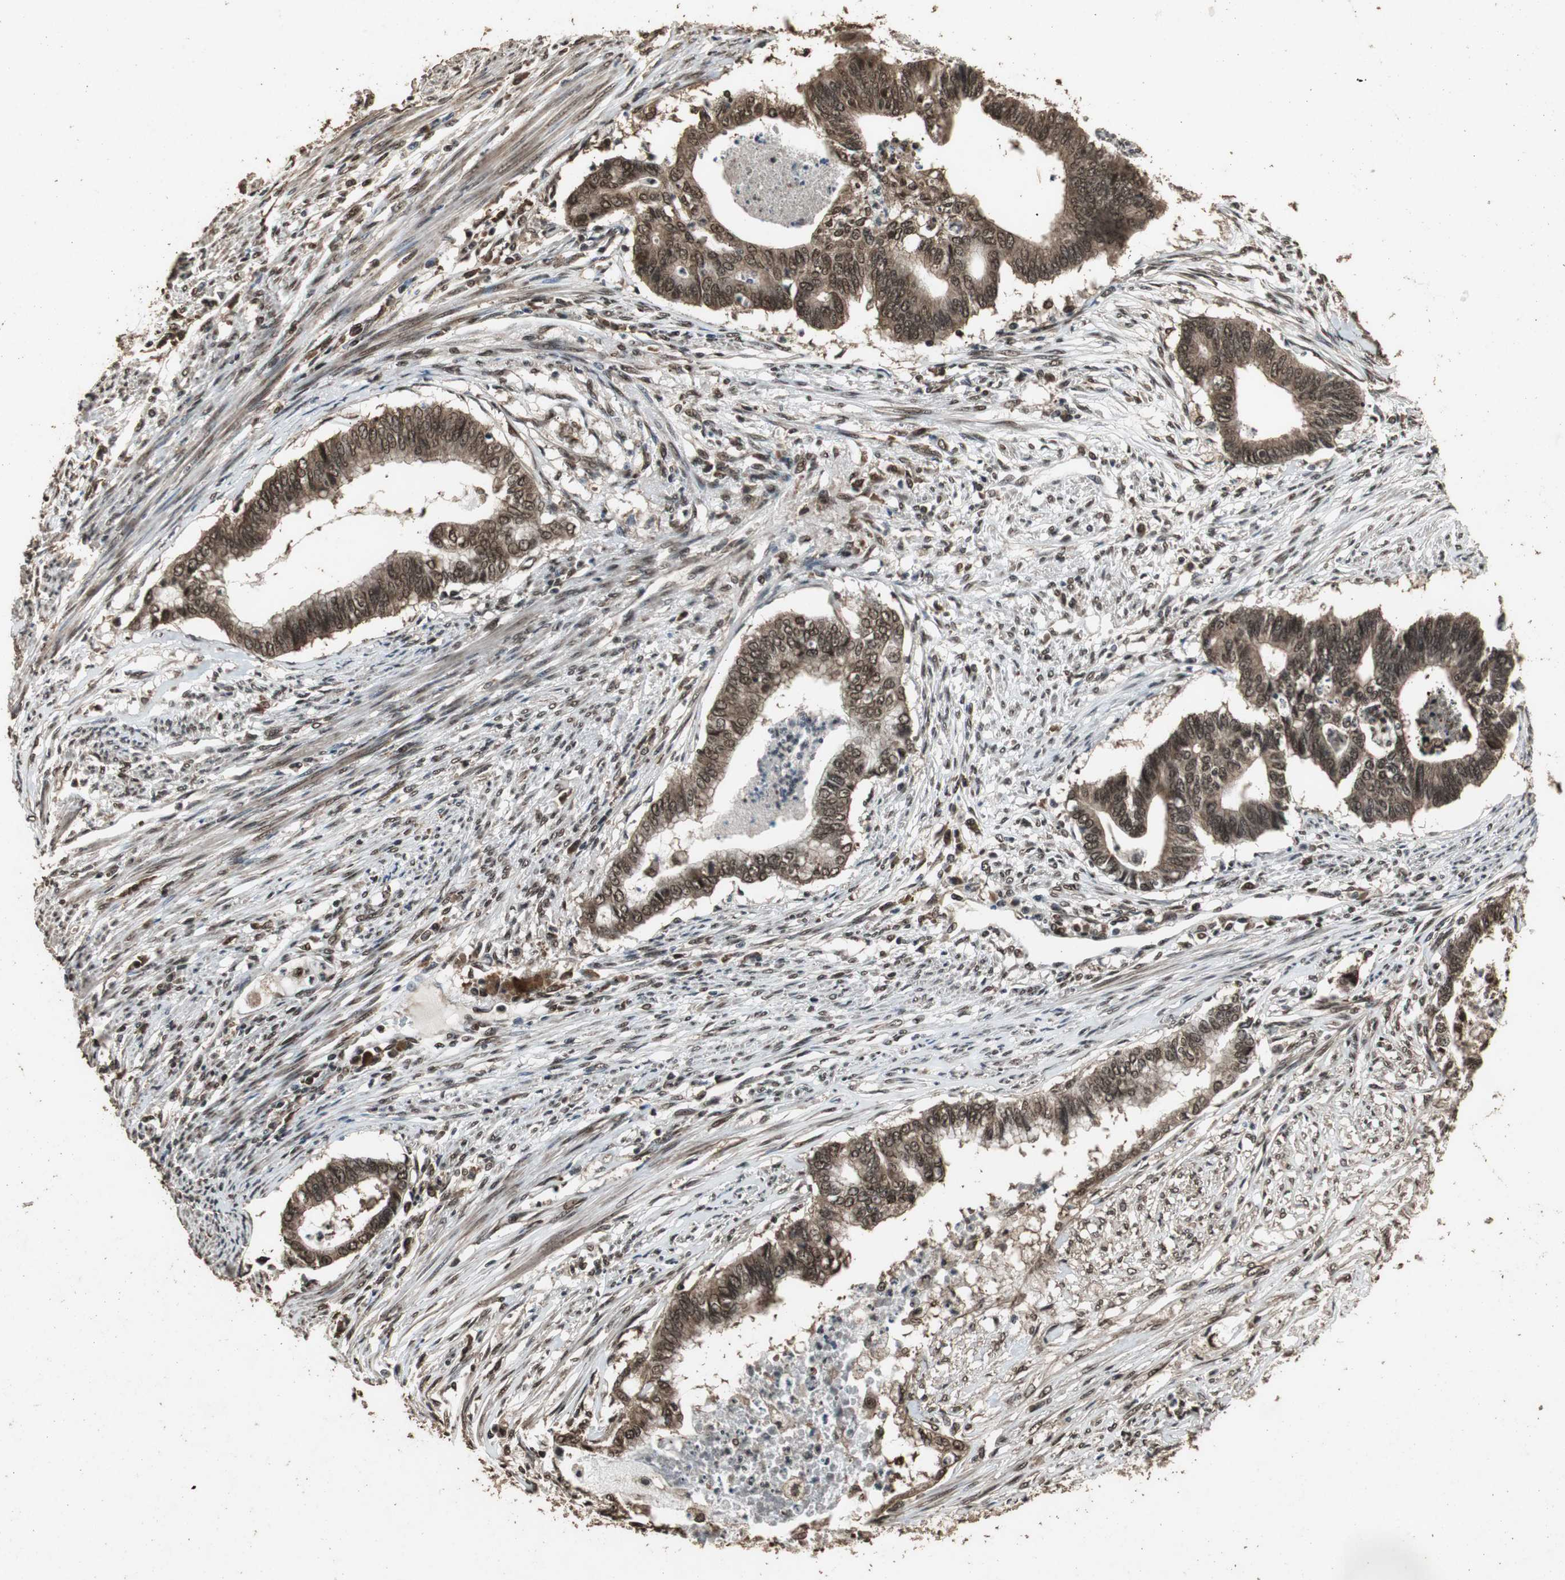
{"staining": {"intensity": "strong", "quantity": ">75%", "location": "cytoplasmic/membranous,nuclear"}, "tissue": "endometrial cancer", "cell_type": "Tumor cells", "image_type": "cancer", "snomed": [{"axis": "morphology", "description": "Adenocarcinoma, NOS"}, {"axis": "topography", "description": "Endometrium"}], "caption": "Human endometrial adenocarcinoma stained with a brown dye displays strong cytoplasmic/membranous and nuclear positive staining in approximately >75% of tumor cells.", "gene": "ZNF18", "patient": {"sex": "female", "age": 79}}